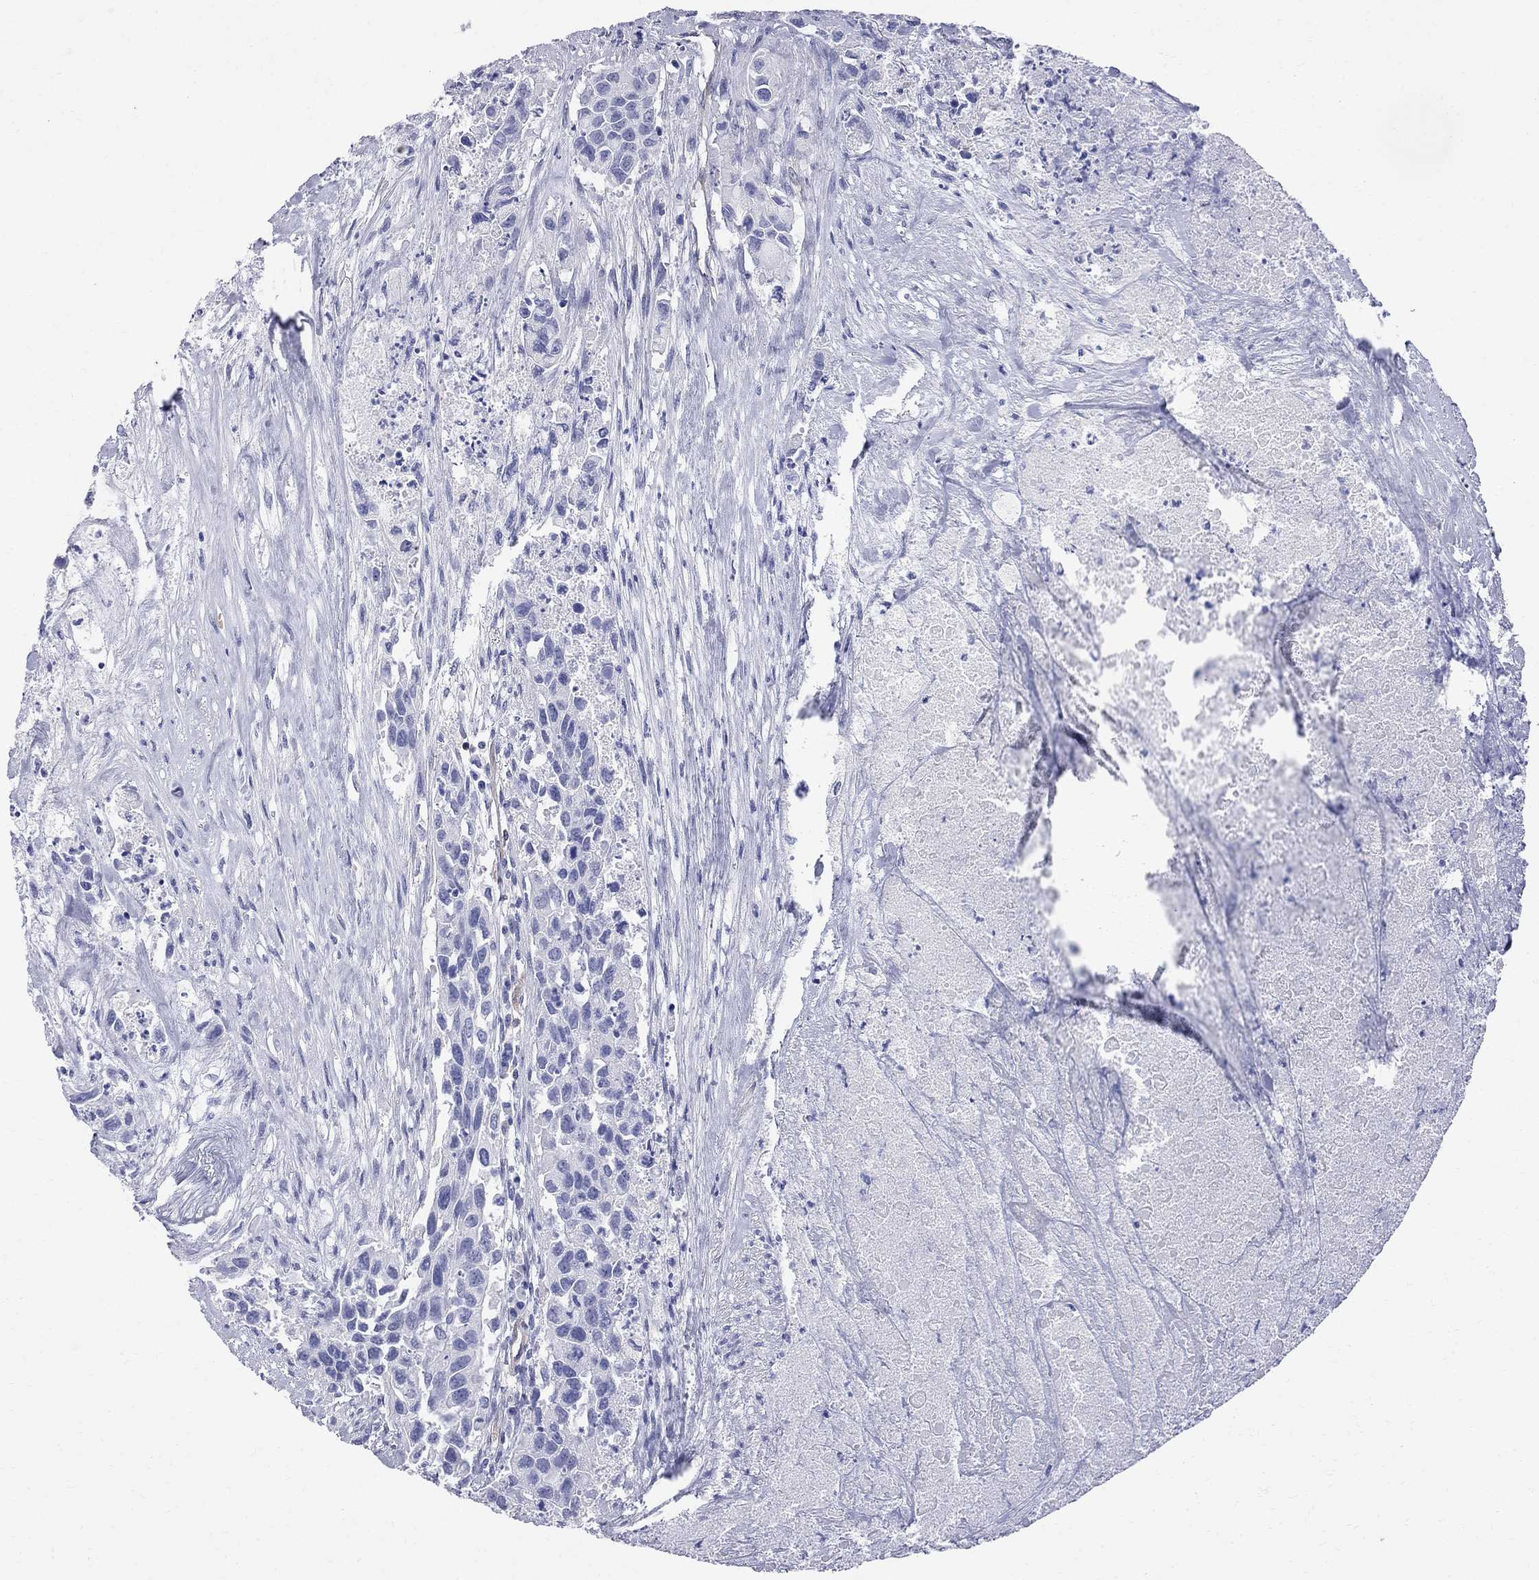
{"staining": {"intensity": "negative", "quantity": "none", "location": "none"}, "tissue": "urothelial cancer", "cell_type": "Tumor cells", "image_type": "cancer", "snomed": [{"axis": "morphology", "description": "Urothelial carcinoma, High grade"}, {"axis": "topography", "description": "Urinary bladder"}], "caption": "This is an immunohistochemistry (IHC) photomicrograph of high-grade urothelial carcinoma. There is no expression in tumor cells.", "gene": "ABI3", "patient": {"sex": "female", "age": 73}}